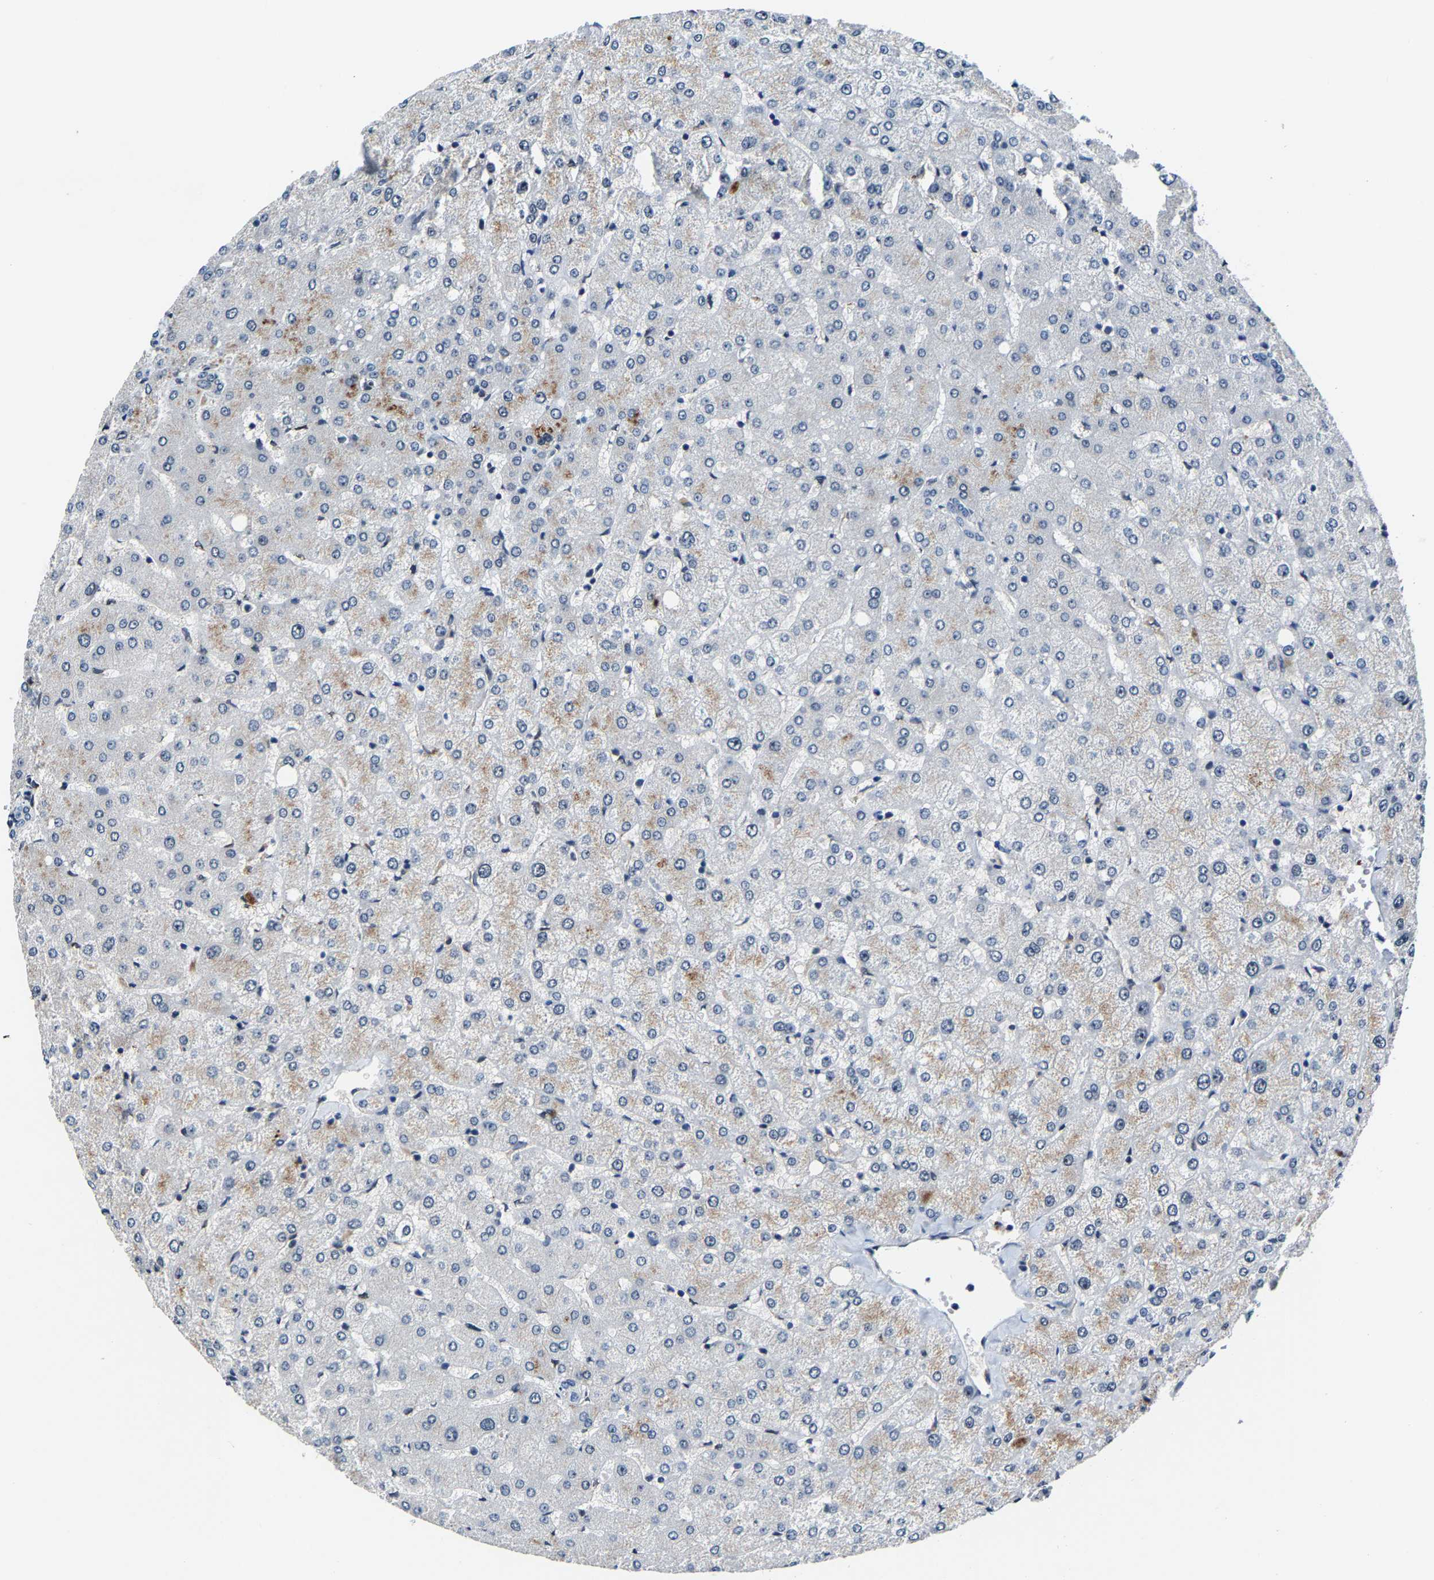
{"staining": {"intensity": "negative", "quantity": "none", "location": "none"}, "tissue": "liver", "cell_type": "Cholangiocytes", "image_type": "normal", "snomed": [{"axis": "morphology", "description": "Normal tissue, NOS"}, {"axis": "topography", "description": "Liver"}], "caption": "Immunohistochemistry (IHC) photomicrograph of normal liver: liver stained with DAB (3,3'-diaminobenzidine) demonstrates no significant protein staining in cholangiocytes.", "gene": "METTL1", "patient": {"sex": "female", "age": 54}}